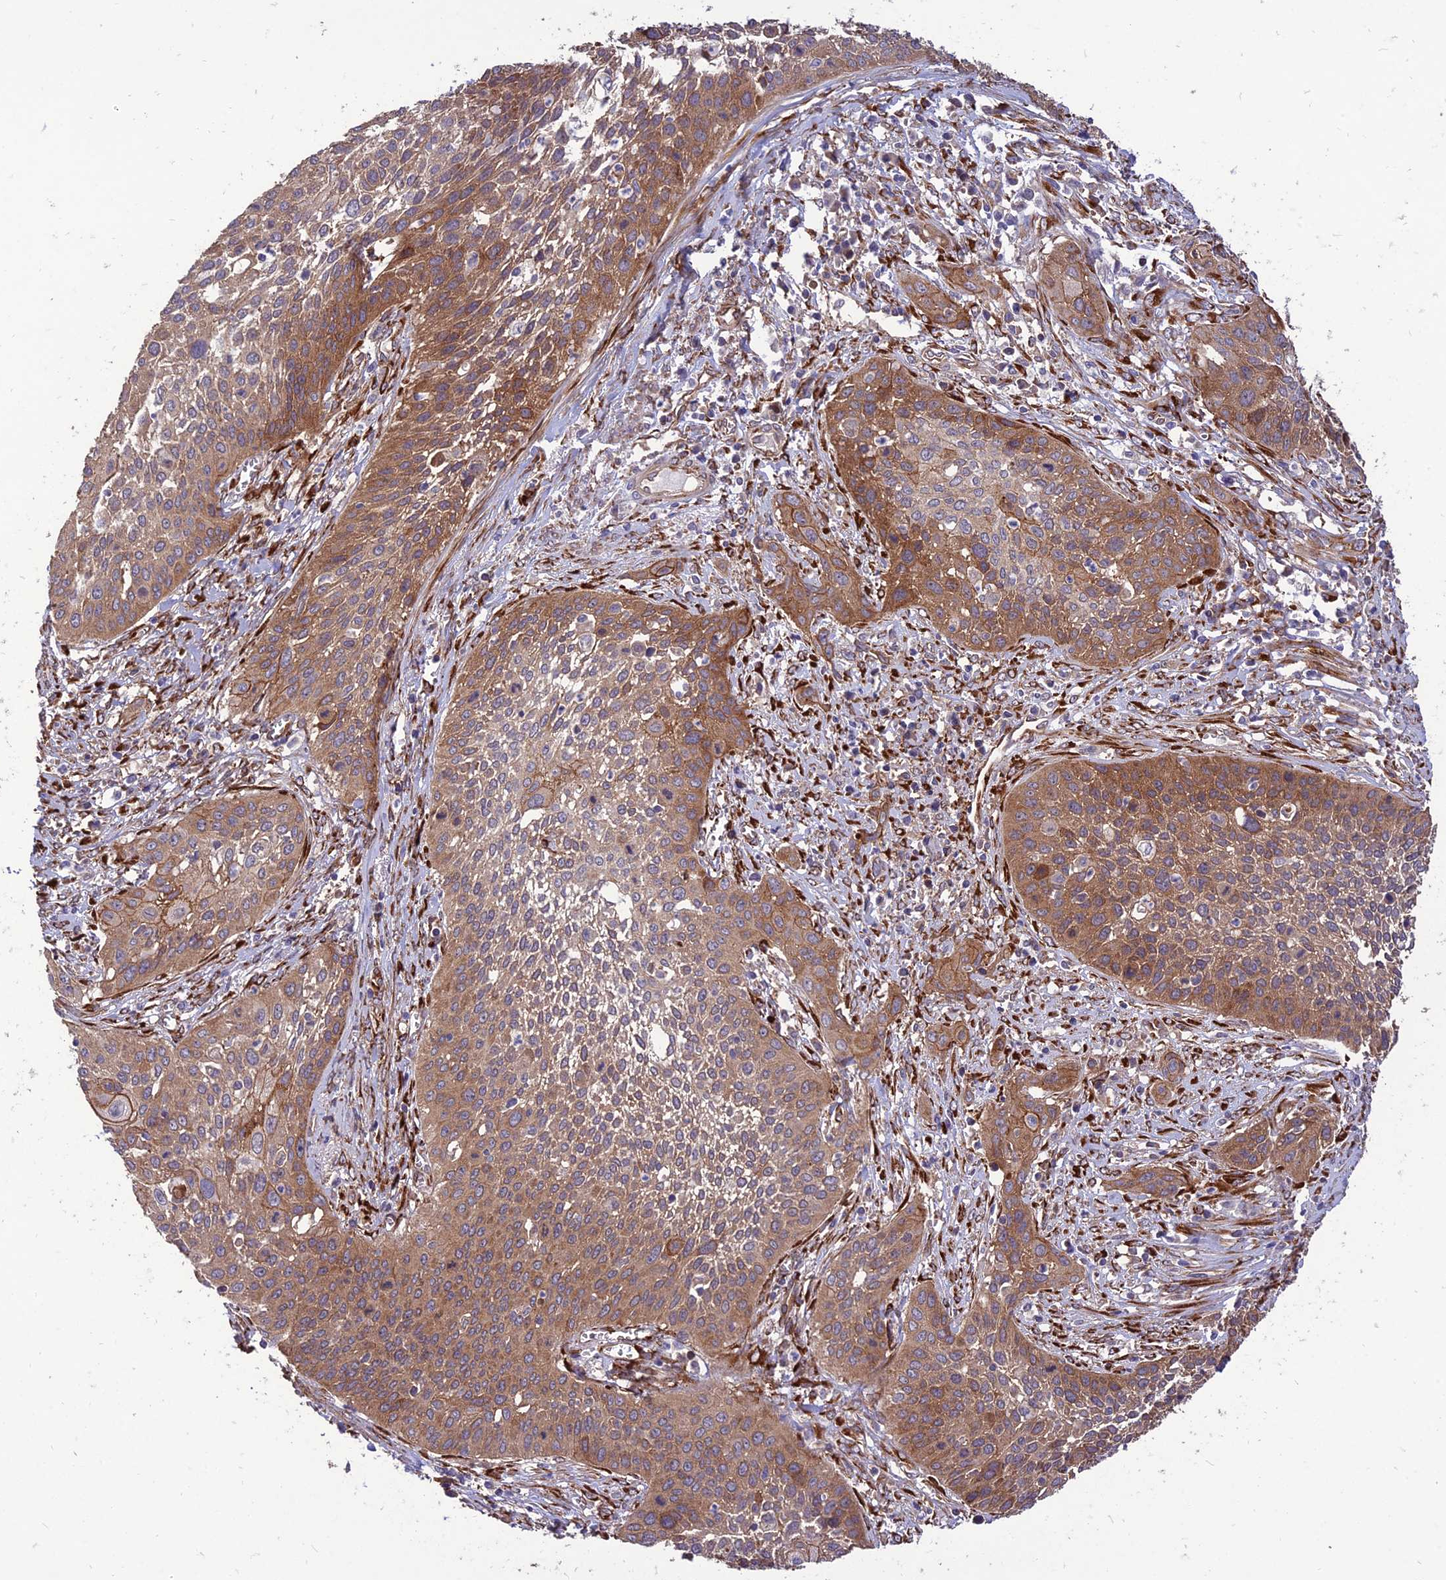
{"staining": {"intensity": "moderate", "quantity": ">75%", "location": "cytoplasmic/membranous"}, "tissue": "cervical cancer", "cell_type": "Tumor cells", "image_type": "cancer", "snomed": [{"axis": "morphology", "description": "Squamous cell carcinoma, NOS"}, {"axis": "topography", "description": "Cervix"}], "caption": "A brown stain labels moderate cytoplasmic/membranous expression of a protein in human squamous cell carcinoma (cervical) tumor cells.", "gene": "CRTAP", "patient": {"sex": "female", "age": 34}}